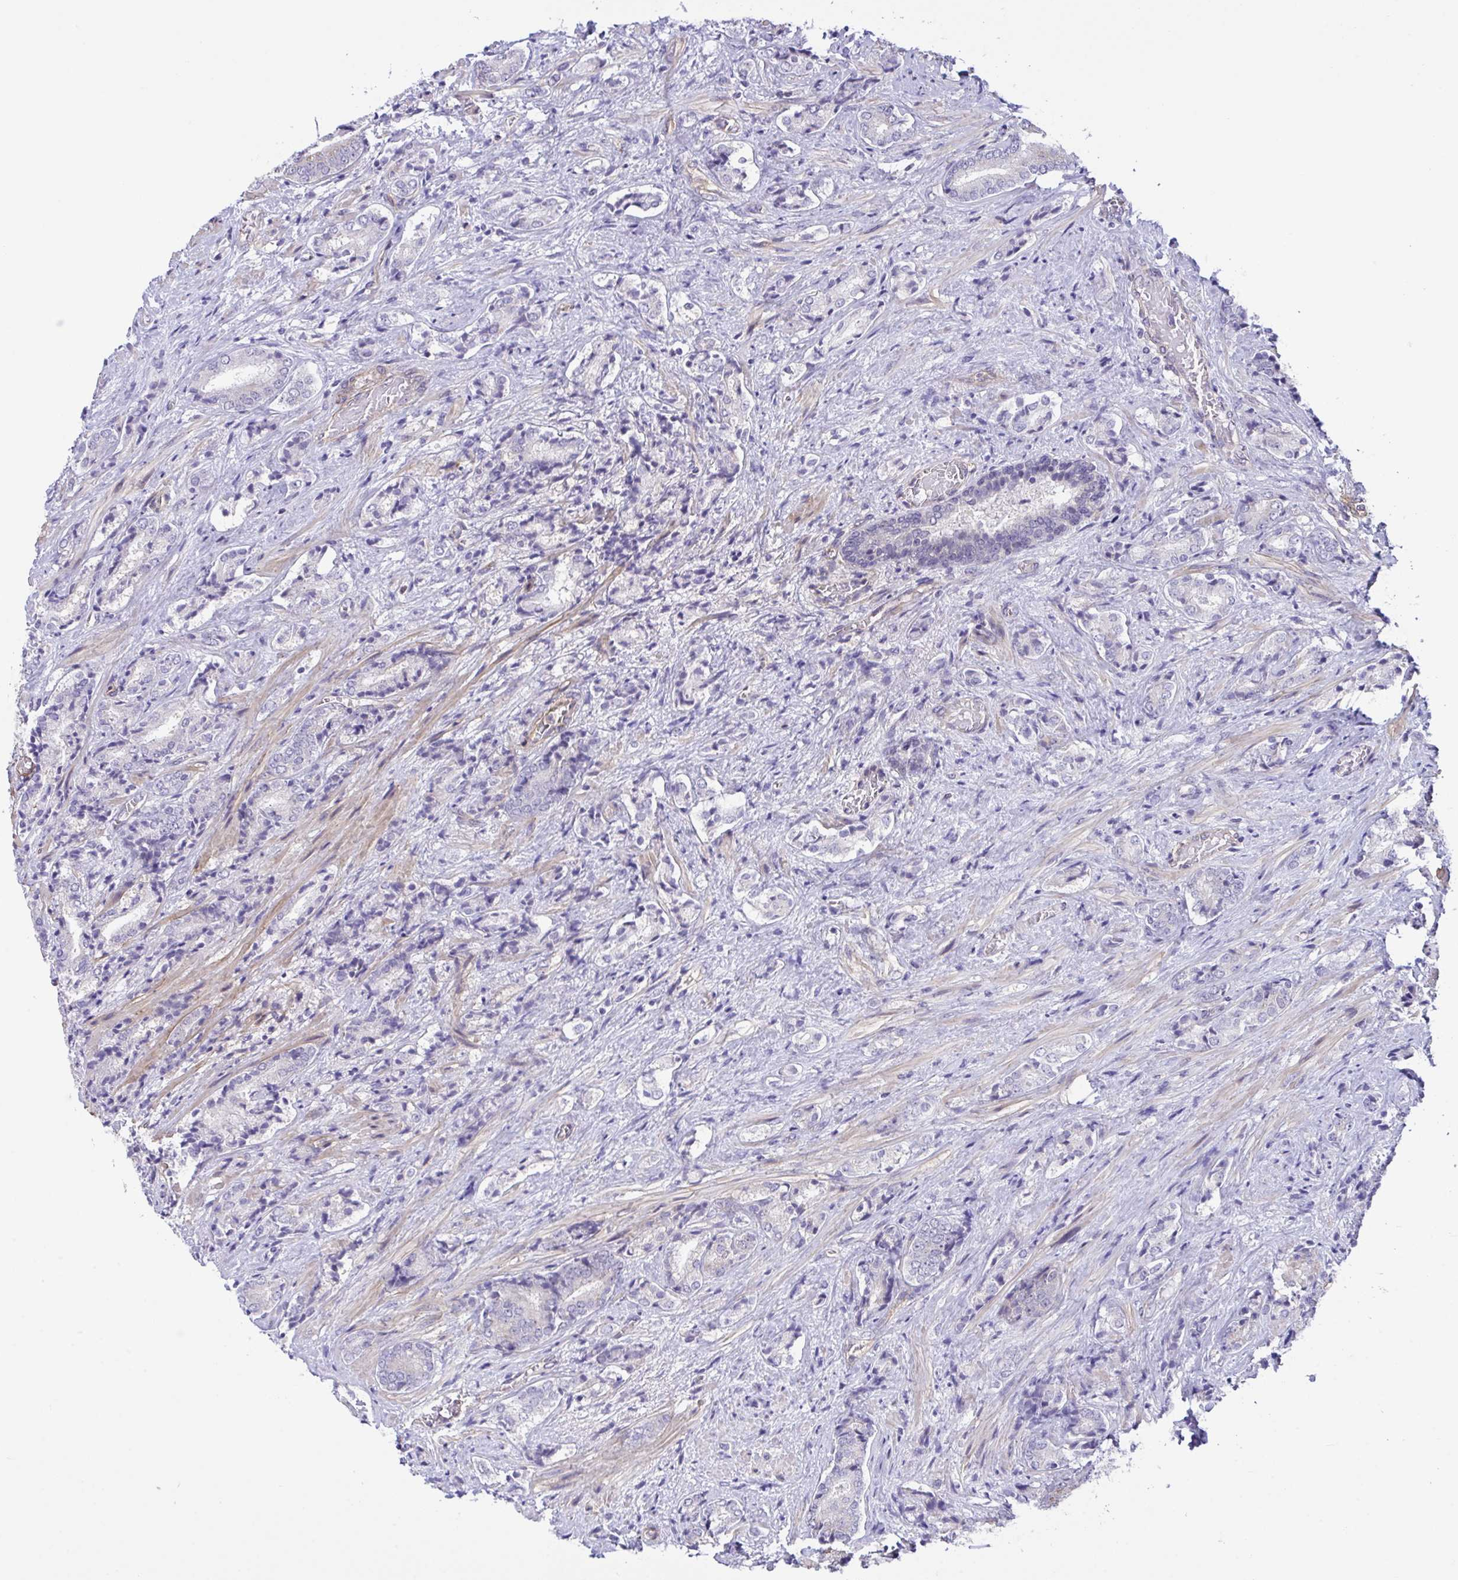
{"staining": {"intensity": "negative", "quantity": "none", "location": "none"}, "tissue": "prostate cancer", "cell_type": "Tumor cells", "image_type": "cancer", "snomed": [{"axis": "morphology", "description": "Adenocarcinoma, High grade"}, {"axis": "topography", "description": "Prostate"}], "caption": "The image demonstrates no staining of tumor cells in adenocarcinoma (high-grade) (prostate). (DAB IHC, high magnification).", "gene": "RHOXF1", "patient": {"sex": "male", "age": 62}}